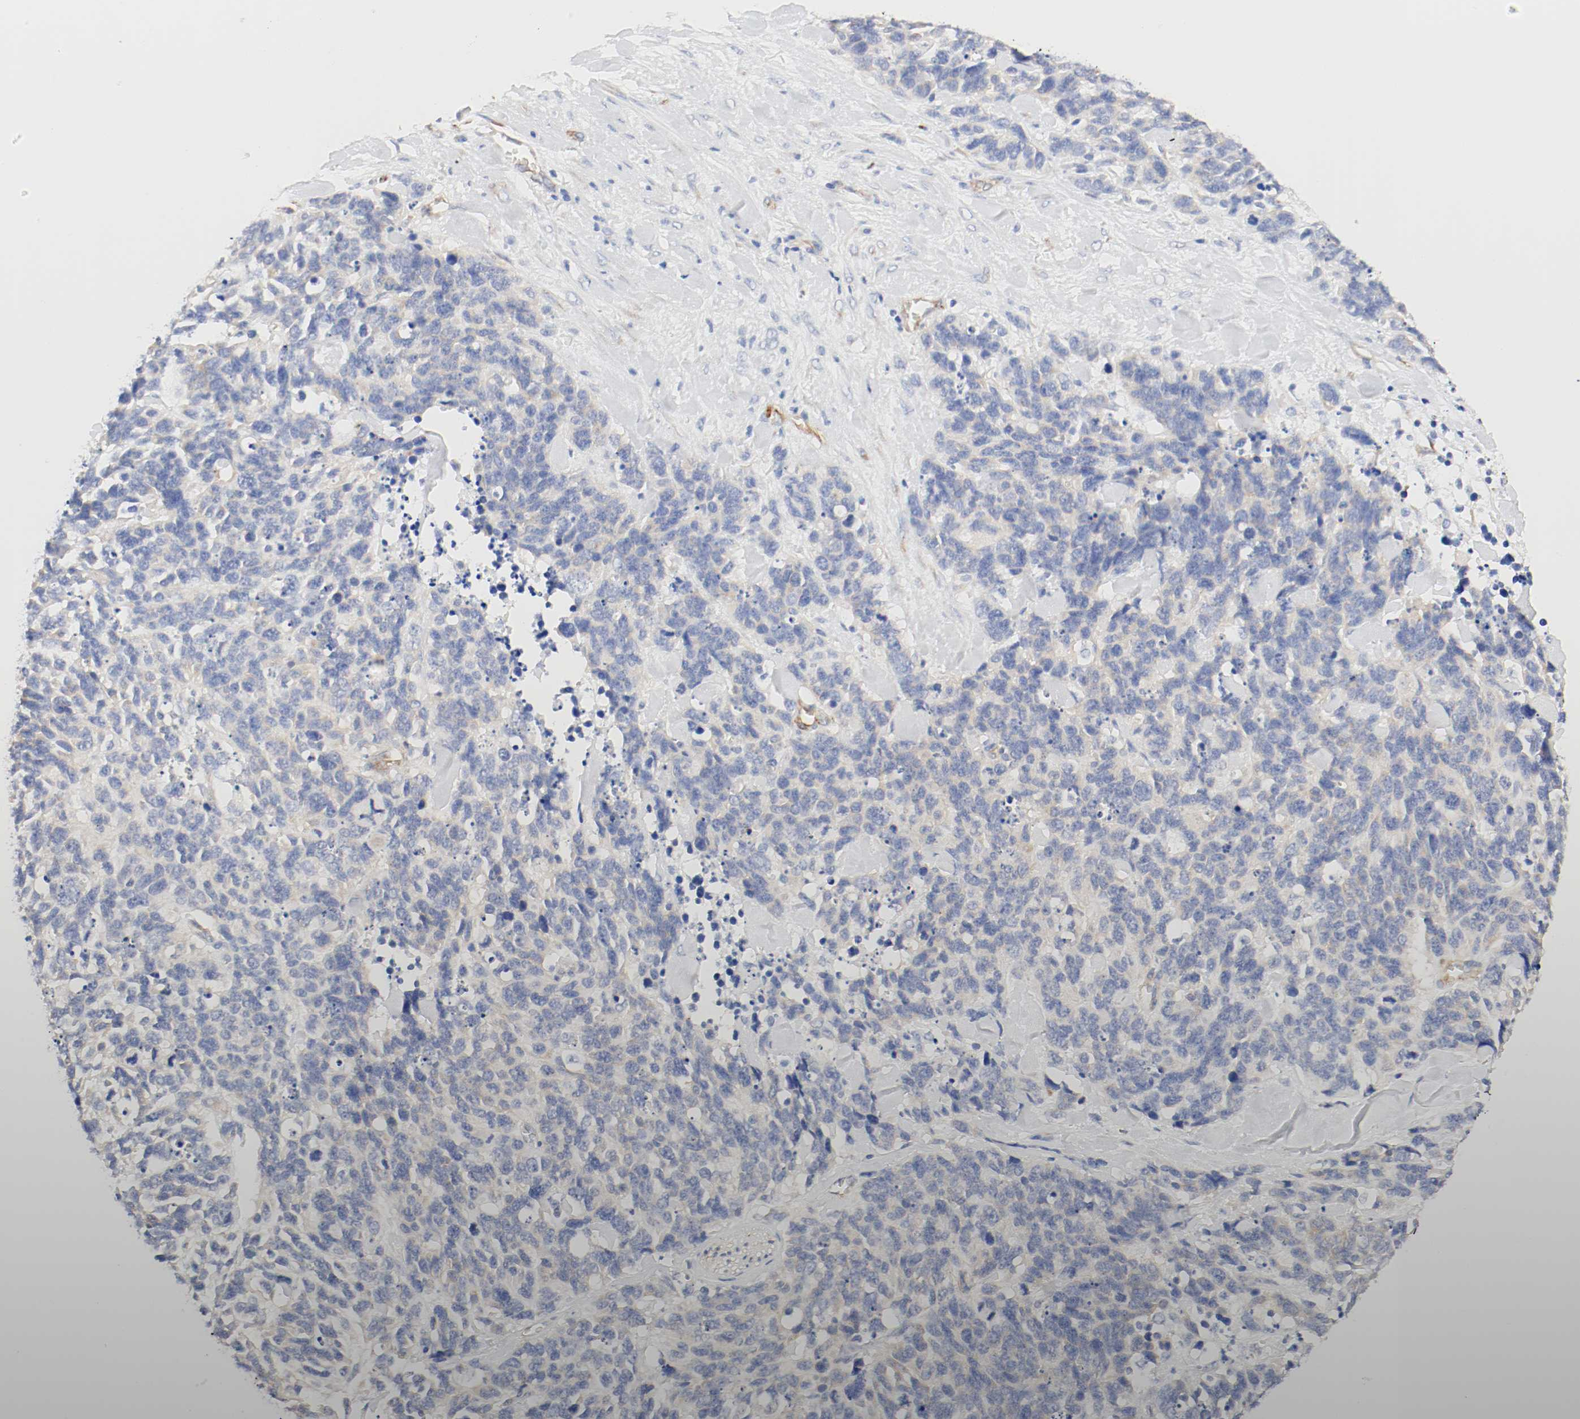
{"staining": {"intensity": "weak", "quantity": ">75%", "location": "cytoplasmic/membranous"}, "tissue": "lung cancer", "cell_type": "Tumor cells", "image_type": "cancer", "snomed": [{"axis": "morphology", "description": "Neoplasm, malignant, NOS"}, {"axis": "topography", "description": "Lung"}], "caption": "This photomicrograph exhibits immunohistochemistry (IHC) staining of human lung cancer (neoplasm (malignant)), with low weak cytoplasmic/membranous staining in approximately >75% of tumor cells.", "gene": "GIT1", "patient": {"sex": "female", "age": 58}}